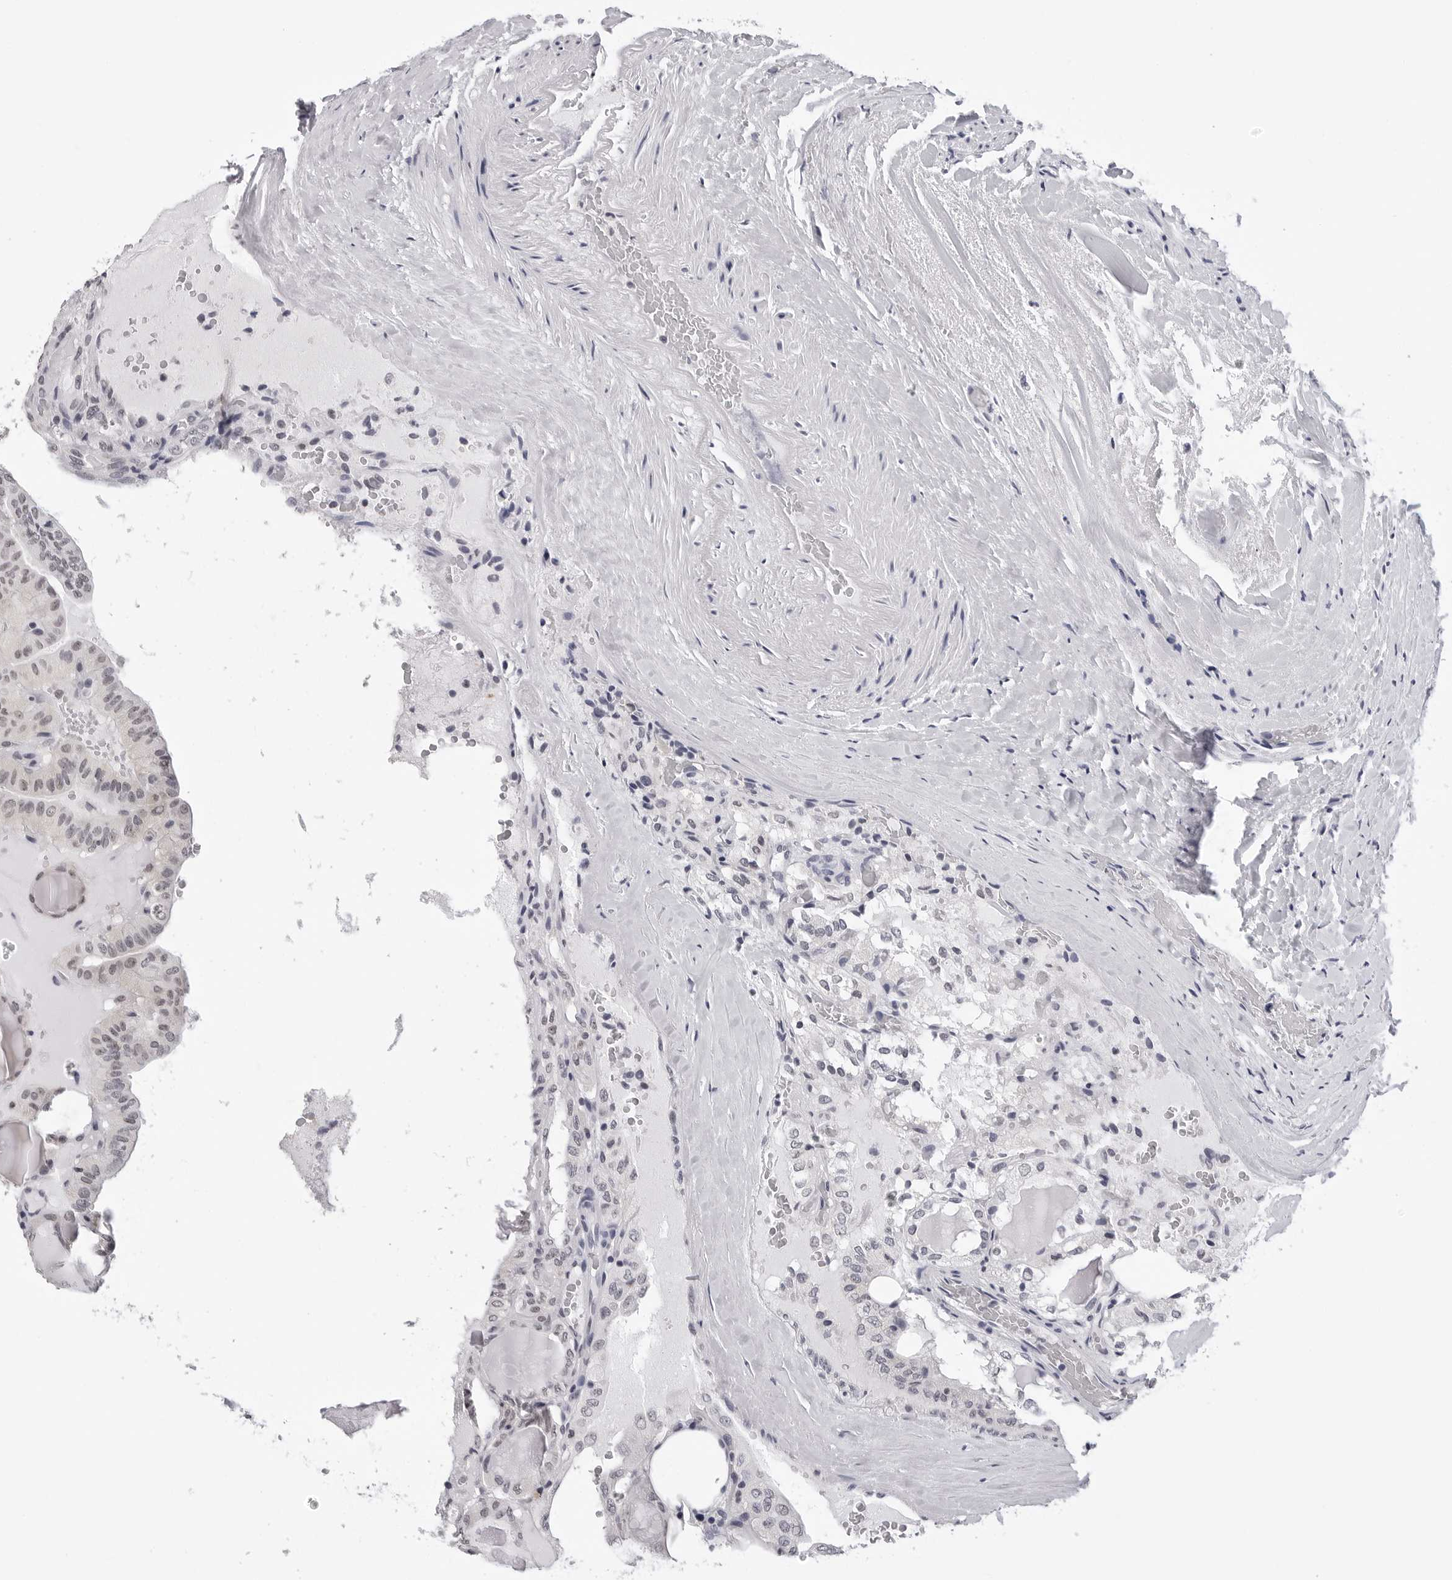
{"staining": {"intensity": "negative", "quantity": "none", "location": "none"}, "tissue": "thyroid cancer", "cell_type": "Tumor cells", "image_type": "cancer", "snomed": [{"axis": "morphology", "description": "Papillary adenocarcinoma, NOS"}, {"axis": "topography", "description": "Thyroid gland"}], "caption": "Thyroid papillary adenocarcinoma was stained to show a protein in brown. There is no significant positivity in tumor cells. The staining is performed using DAB (3,3'-diaminobenzidine) brown chromogen with nuclei counter-stained in using hematoxylin.", "gene": "GNL2", "patient": {"sex": "male", "age": 77}}